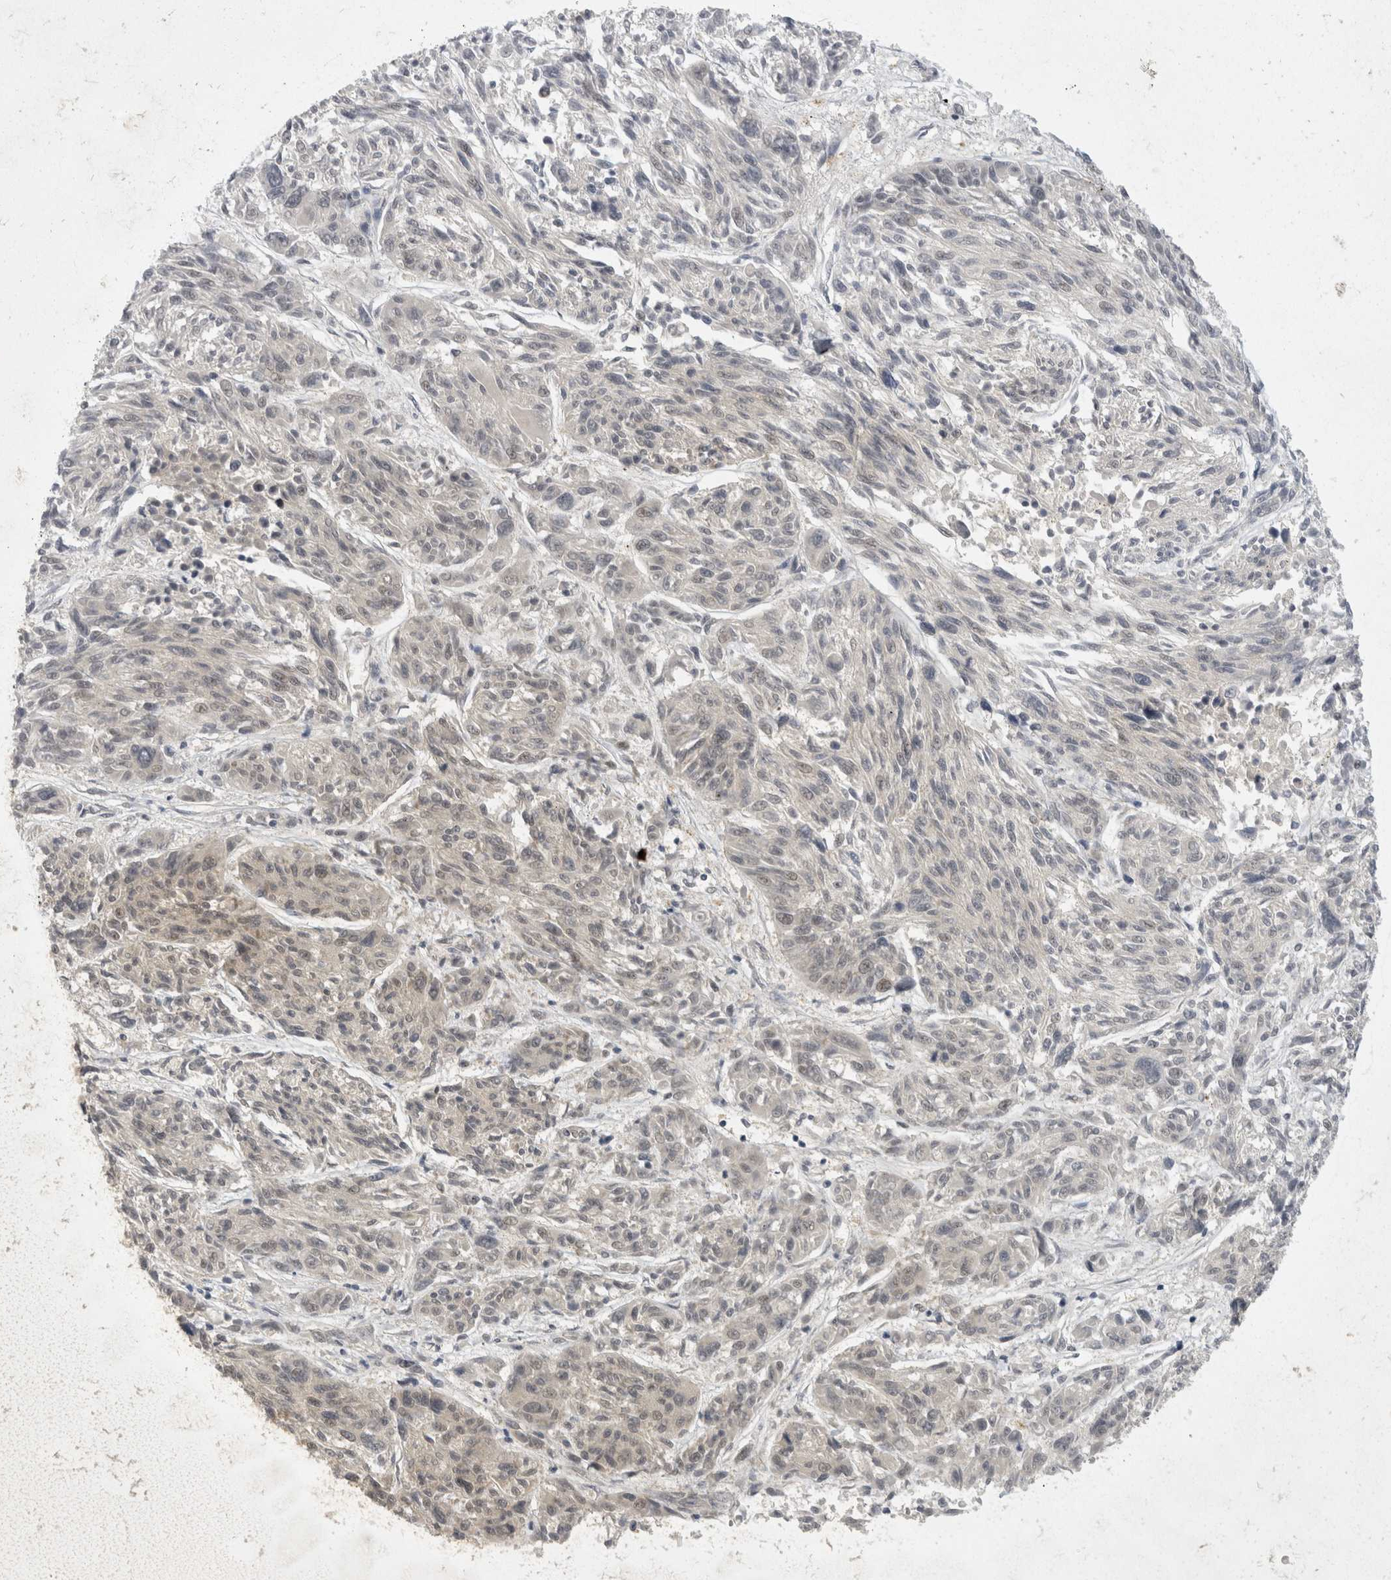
{"staining": {"intensity": "negative", "quantity": "none", "location": "none"}, "tissue": "melanoma", "cell_type": "Tumor cells", "image_type": "cancer", "snomed": [{"axis": "morphology", "description": "Malignant melanoma, NOS"}, {"axis": "topography", "description": "Skin"}], "caption": "An immunohistochemistry image of malignant melanoma is shown. There is no staining in tumor cells of malignant melanoma.", "gene": "TOM1L2", "patient": {"sex": "male", "age": 53}}